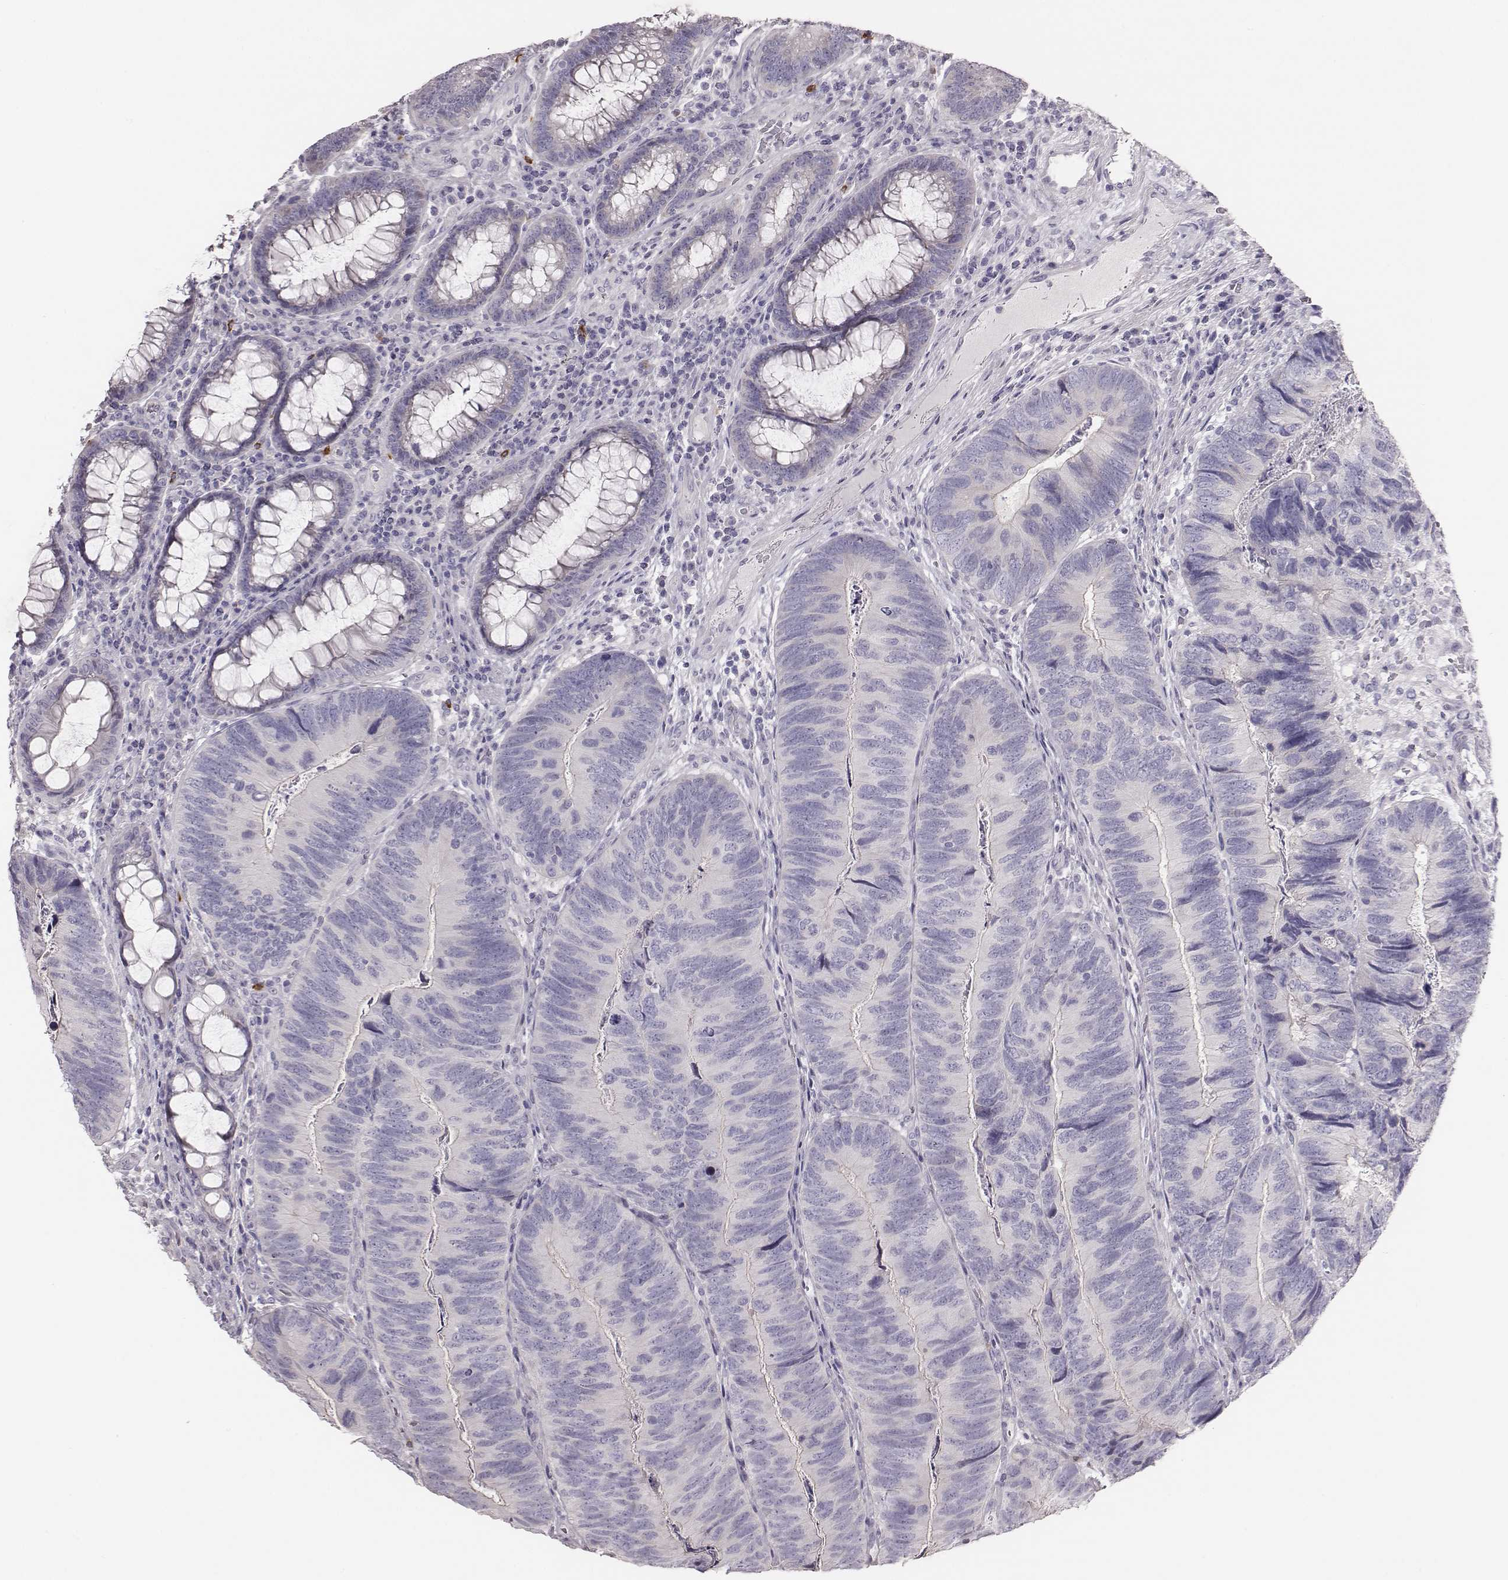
{"staining": {"intensity": "negative", "quantity": "none", "location": "none"}, "tissue": "colorectal cancer", "cell_type": "Tumor cells", "image_type": "cancer", "snomed": [{"axis": "morphology", "description": "Adenocarcinoma, NOS"}, {"axis": "topography", "description": "Colon"}], "caption": "IHC image of neoplastic tissue: human adenocarcinoma (colorectal) stained with DAB (3,3'-diaminobenzidine) exhibits no significant protein staining in tumor cells.", "gene": "P2RY10", "patient": {"sex": "female", "age": 67}}